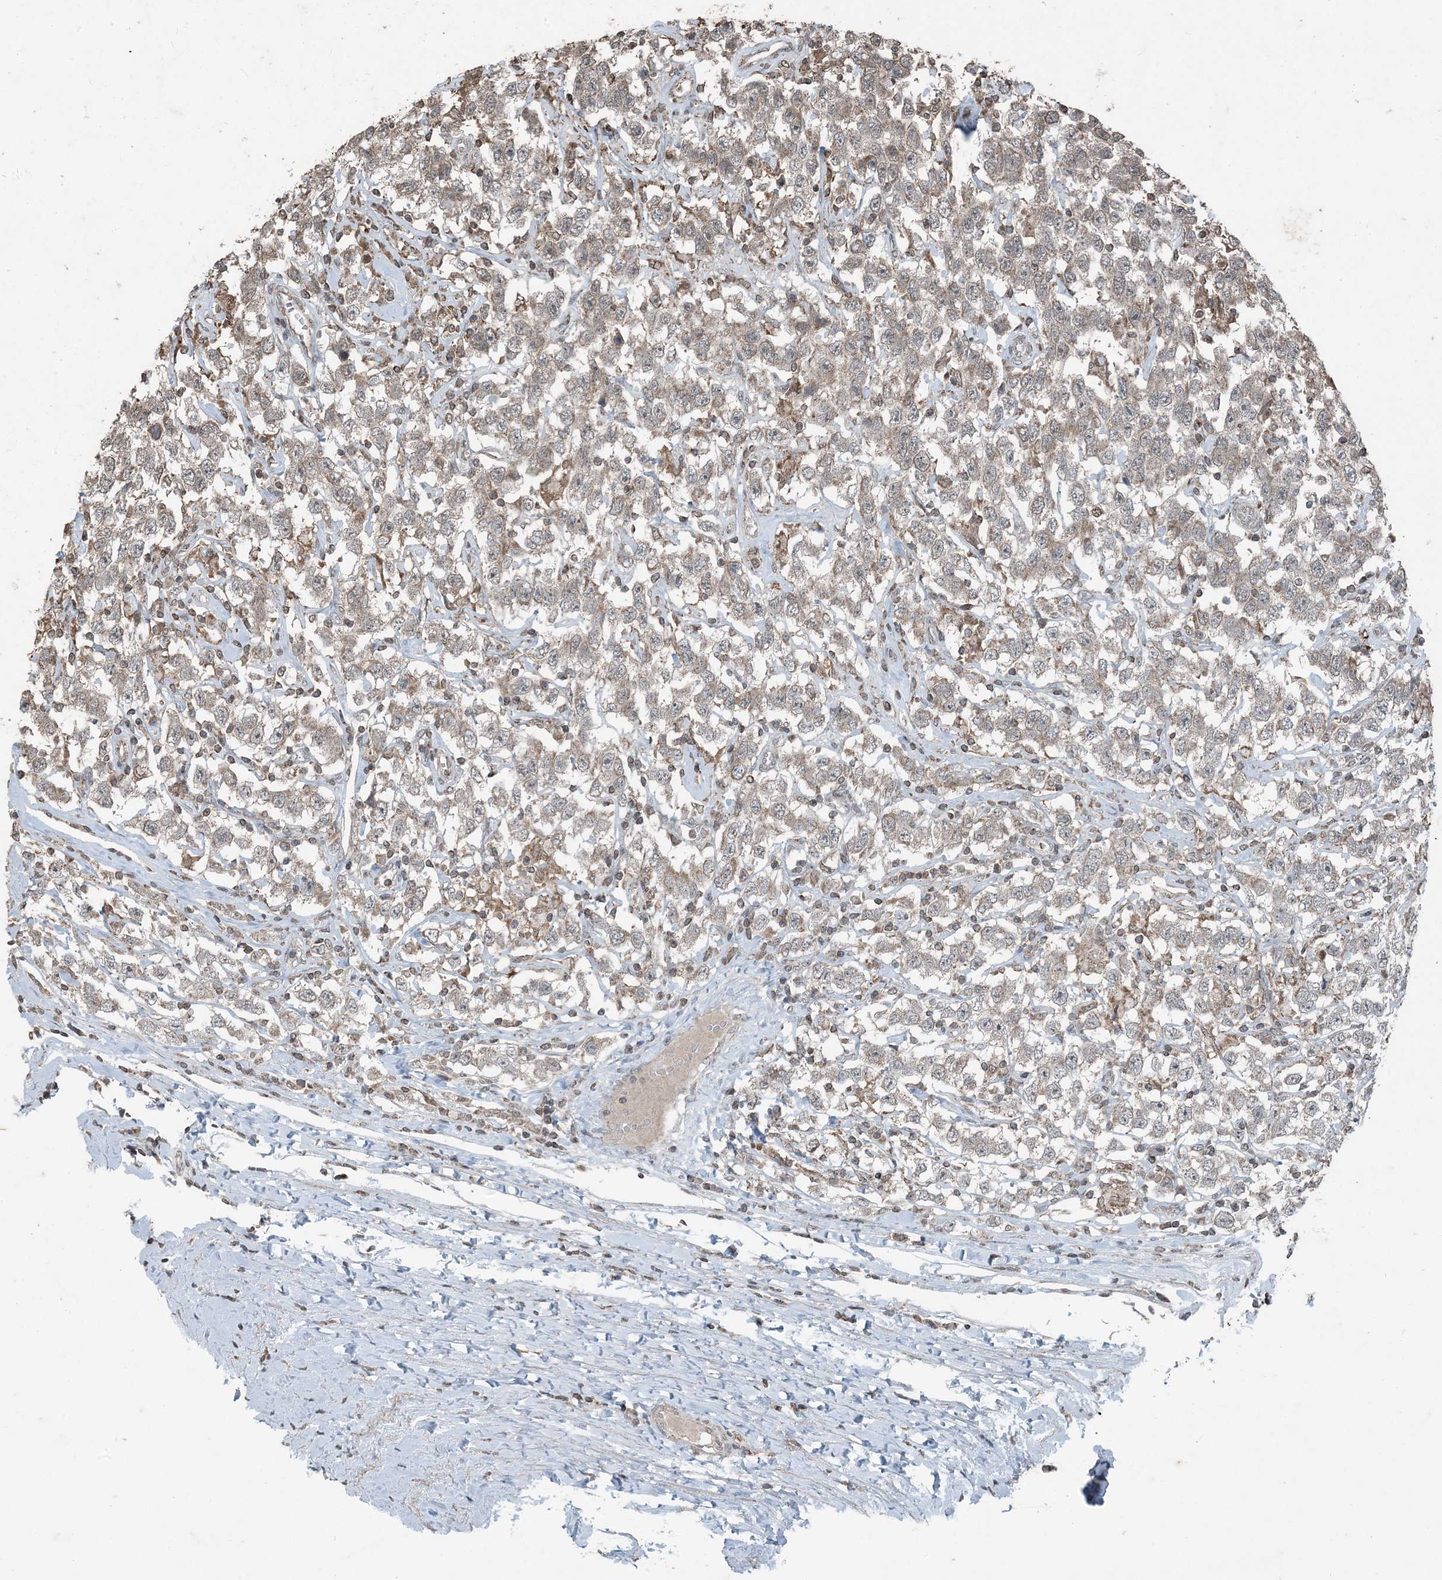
{"staining": {"intensity": "weak", "quantity": "25%-75%", "location": "cytoplasmic/membranous"}, "tissue": "testis cancer", "cell_type": "Tumor cells", "image_type": "cancer", "snomed": [{"axis": "morphology", "description": "Seminoma, NOS"}, {"axis": "topography", "description": "Testis"}], "caption": "The immunohistochemical stain labels weak cytoplasmic/membranous expression in tumor cells of testis cancer tissue. The protein of interest is shown in brown color, while the nuclei are stained blue.", "gene": "GNL1", "patient": {"sex": "male", "age": 41}}